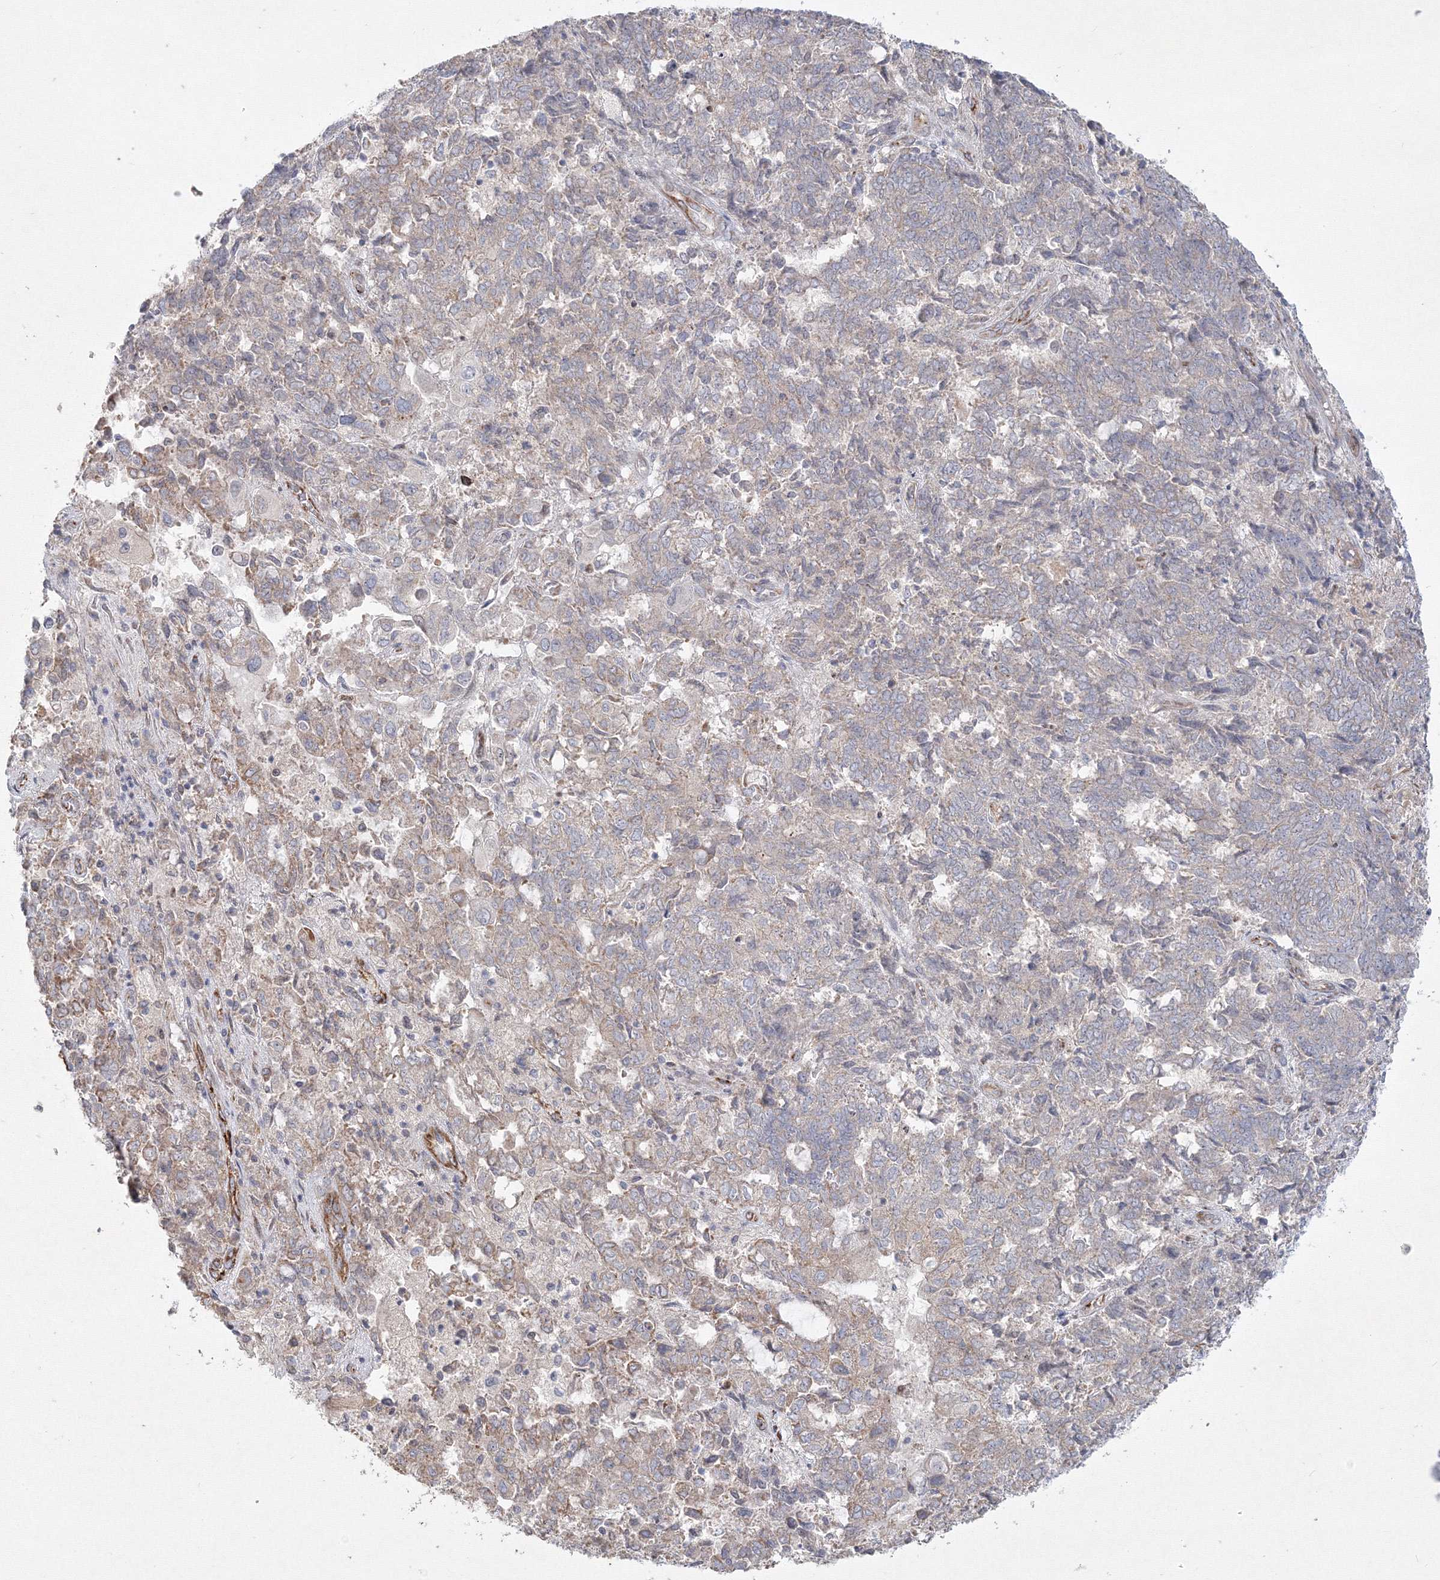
{"staining": {"intensity": "weak", "quantity": "<25%", "location": "cytoplasmic/membranous"}, "tissue": "endometrial cancer", "cell_type": "Tumor cells", "image_type": "cancer", "snomed": [{"axis": "morphology", "description": "Adenocarcinoma, NOS"}, {"axis": "topography", "description": "Endometrium"}], "caption": "High power microscopy histopathology image of an IHC histopathology image of adenocarcinoma (endometrial), revealing no significant staining in tumor cells.", "gene": "WDR49", "patient": {"sex": "female", "age": 80}}